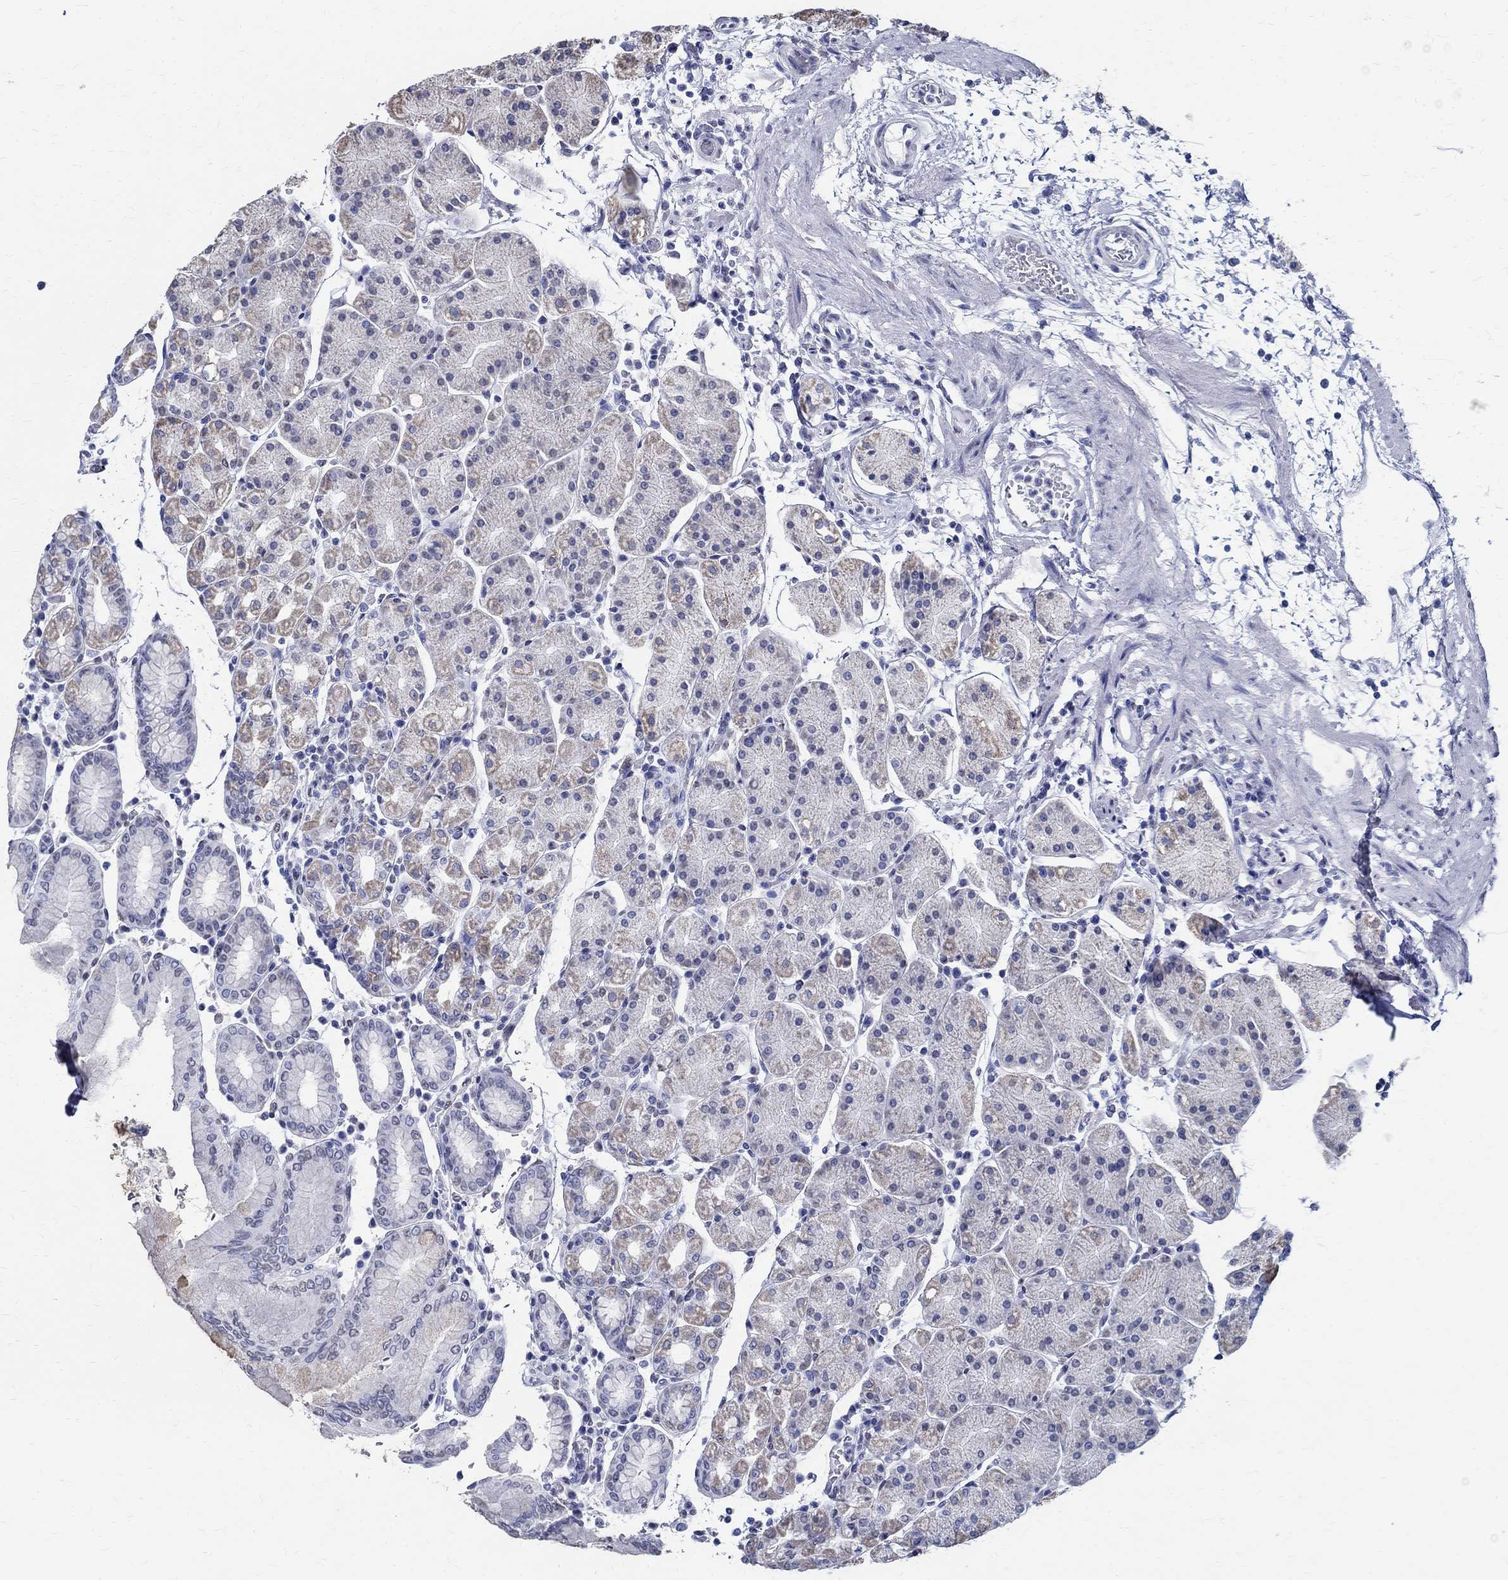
{"staining": {"intensity": "weak", "quantity": "25%-75%", "location": "cytoplasmic/membranous"}, "tissue": "stomach", "cell_type": "Glandular cells", "image_type": "normal", "snomed": [{"axis": "morphology", "description": "Normal tissue, NOS"}, {"axis": "topography", "description": "Stomach"}], "caption": "Immunohistochemistry micrograph of normal stomach: human stomach stained using IHC displays low levels of weak protein expression localized specifically in the cytoplasmic/membranous of glandular cells, appearing as a cytoplasmic/membranous brown color.", "gene": "TSPAN16", "patient": {"sex": "male", "age": 54}}